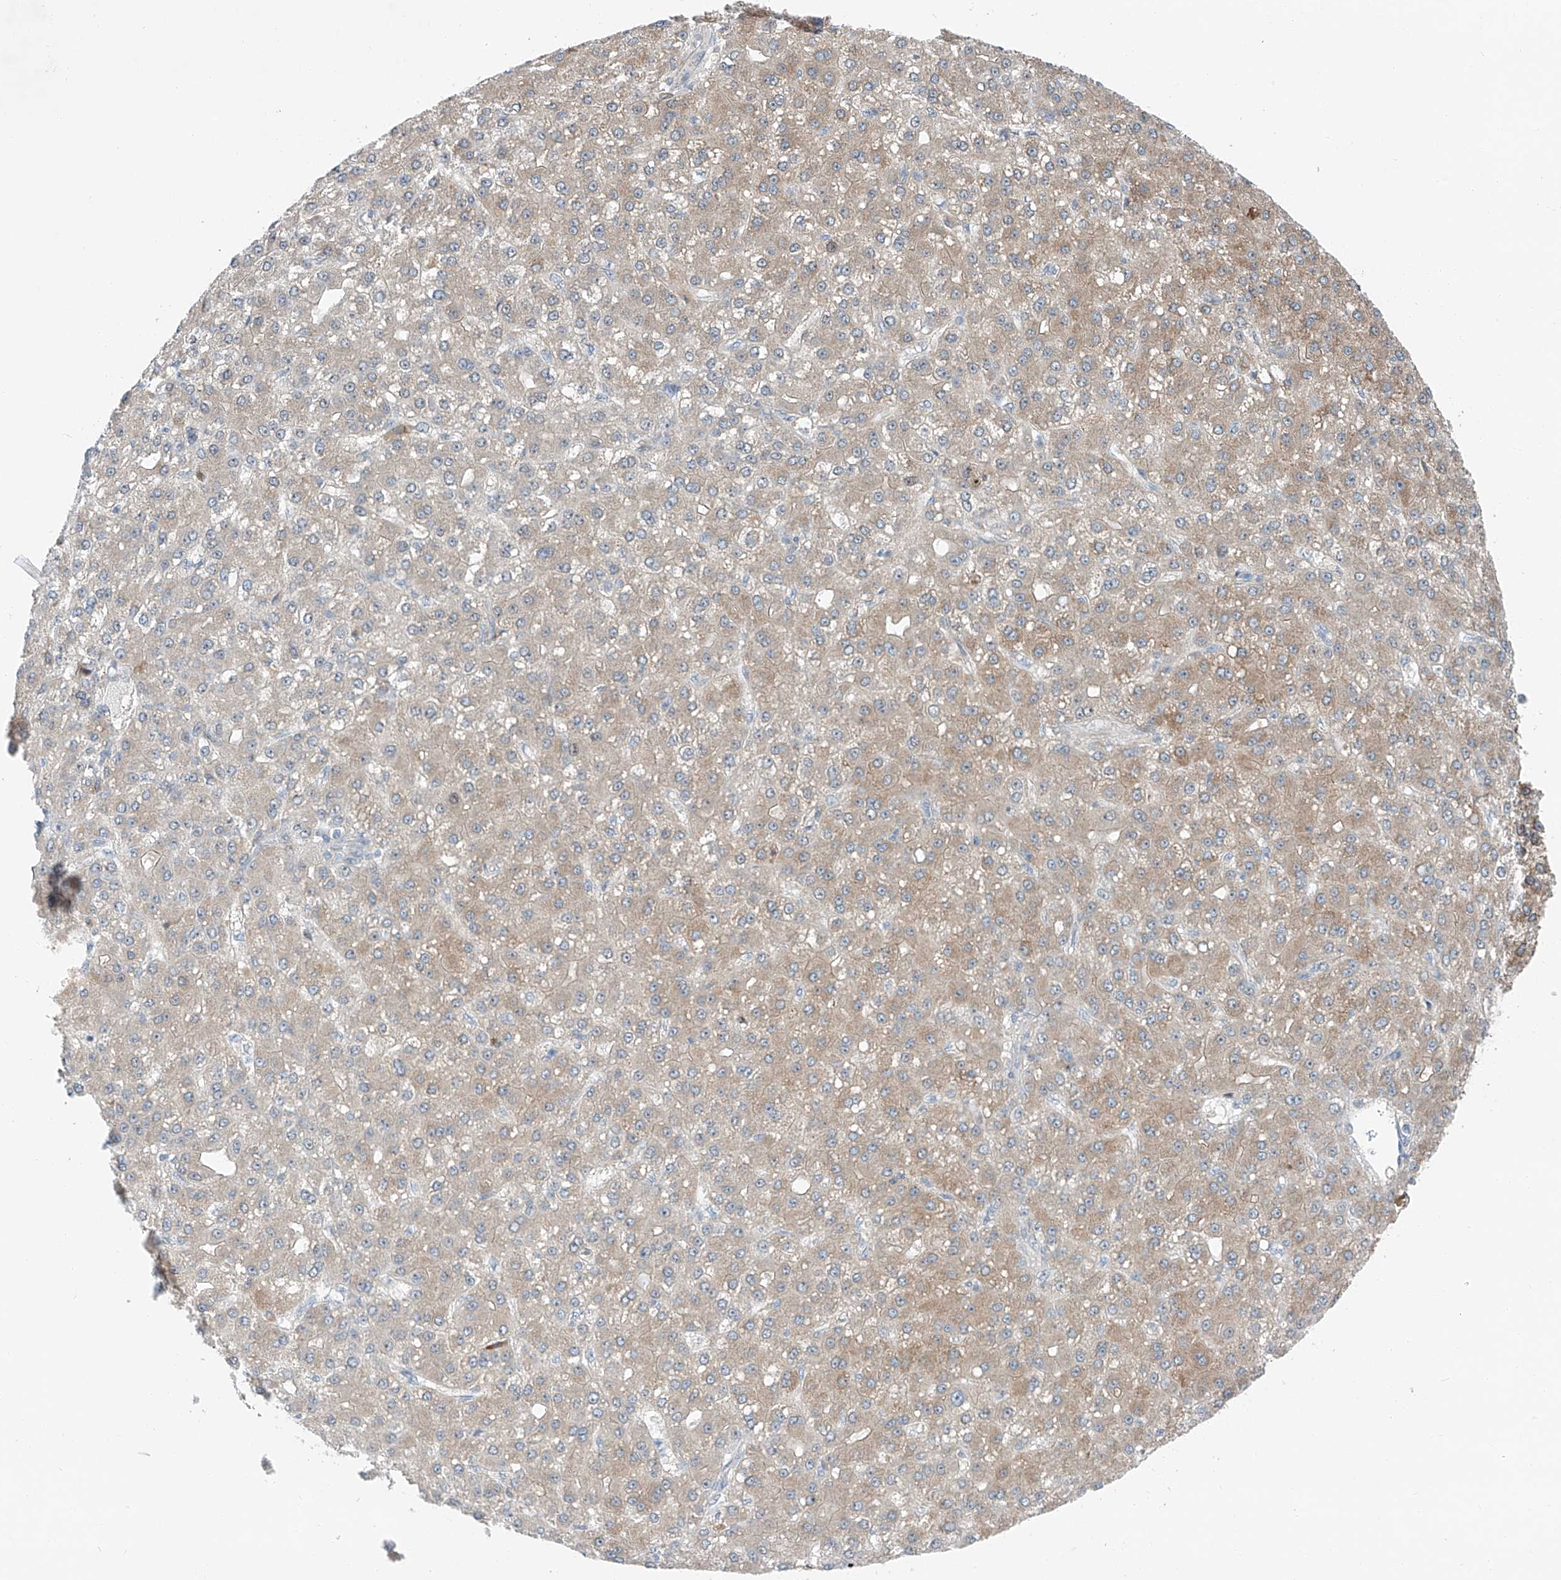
{"staining": {"intensity": "strong", "quantity": "25%-75%", "location": "cytoplasmic/membranous"}, "tissue": "liver cancer", "cell_type": "Tumor cells", "image_type": "cancer", "snomed": [{"axis": "morphology", "description": "Carcinoma, Hepatocellular, NOS"}, {"axis": "topography", "description": "Liver"}], "caption": "Immunohistochemistry (IHC) staining of liver hepatocellular carcinoma, which shows high levels of strong cytoplasmic/membranous positivity in about 25%-75% of tumor cells indicating strong cytoplasmic/membranous protein expression. The staining was performed using DAB (3,3'-diaminobenzidine) (brown) for protein detection and nuclei were counterstained in hematoxylin (blue).", "gene": "CLDND1", "patient": {"sex": "male", "age": 67}}